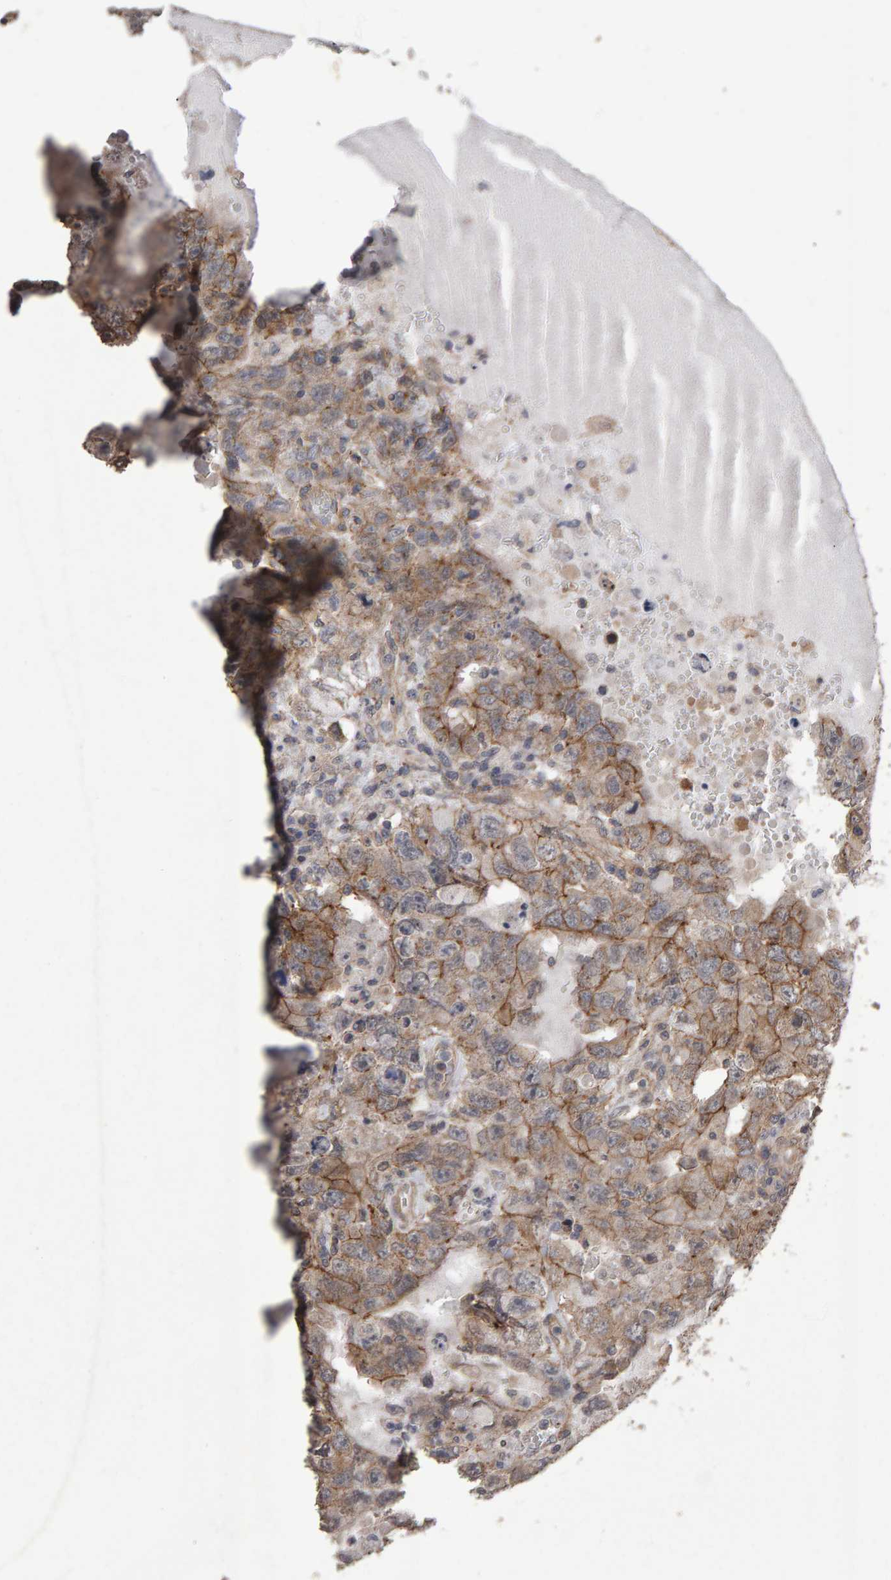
{"staining": {"intensity": "moderate", "quantity": "25%-75%", "location": "cytoplasmic/membranous"}, "tissue": "testis cancer", "cell_type": "Tumor cells", "image_type": "cancer", "snomed": [{"axis": "morphology", "description": "Carcinoma, Embryonal, NOS"}, {"axis": "topography", "description": "Testis"}], "caption": "This is a micrograph of immunohistochemistry staining of embryonal carcinoma (testis), which shows moderate positivity in the cytoplasmic/membranous of tumor cells.", "gene": "SCRIB", "patient": {"sex": "male", "age": 26}}